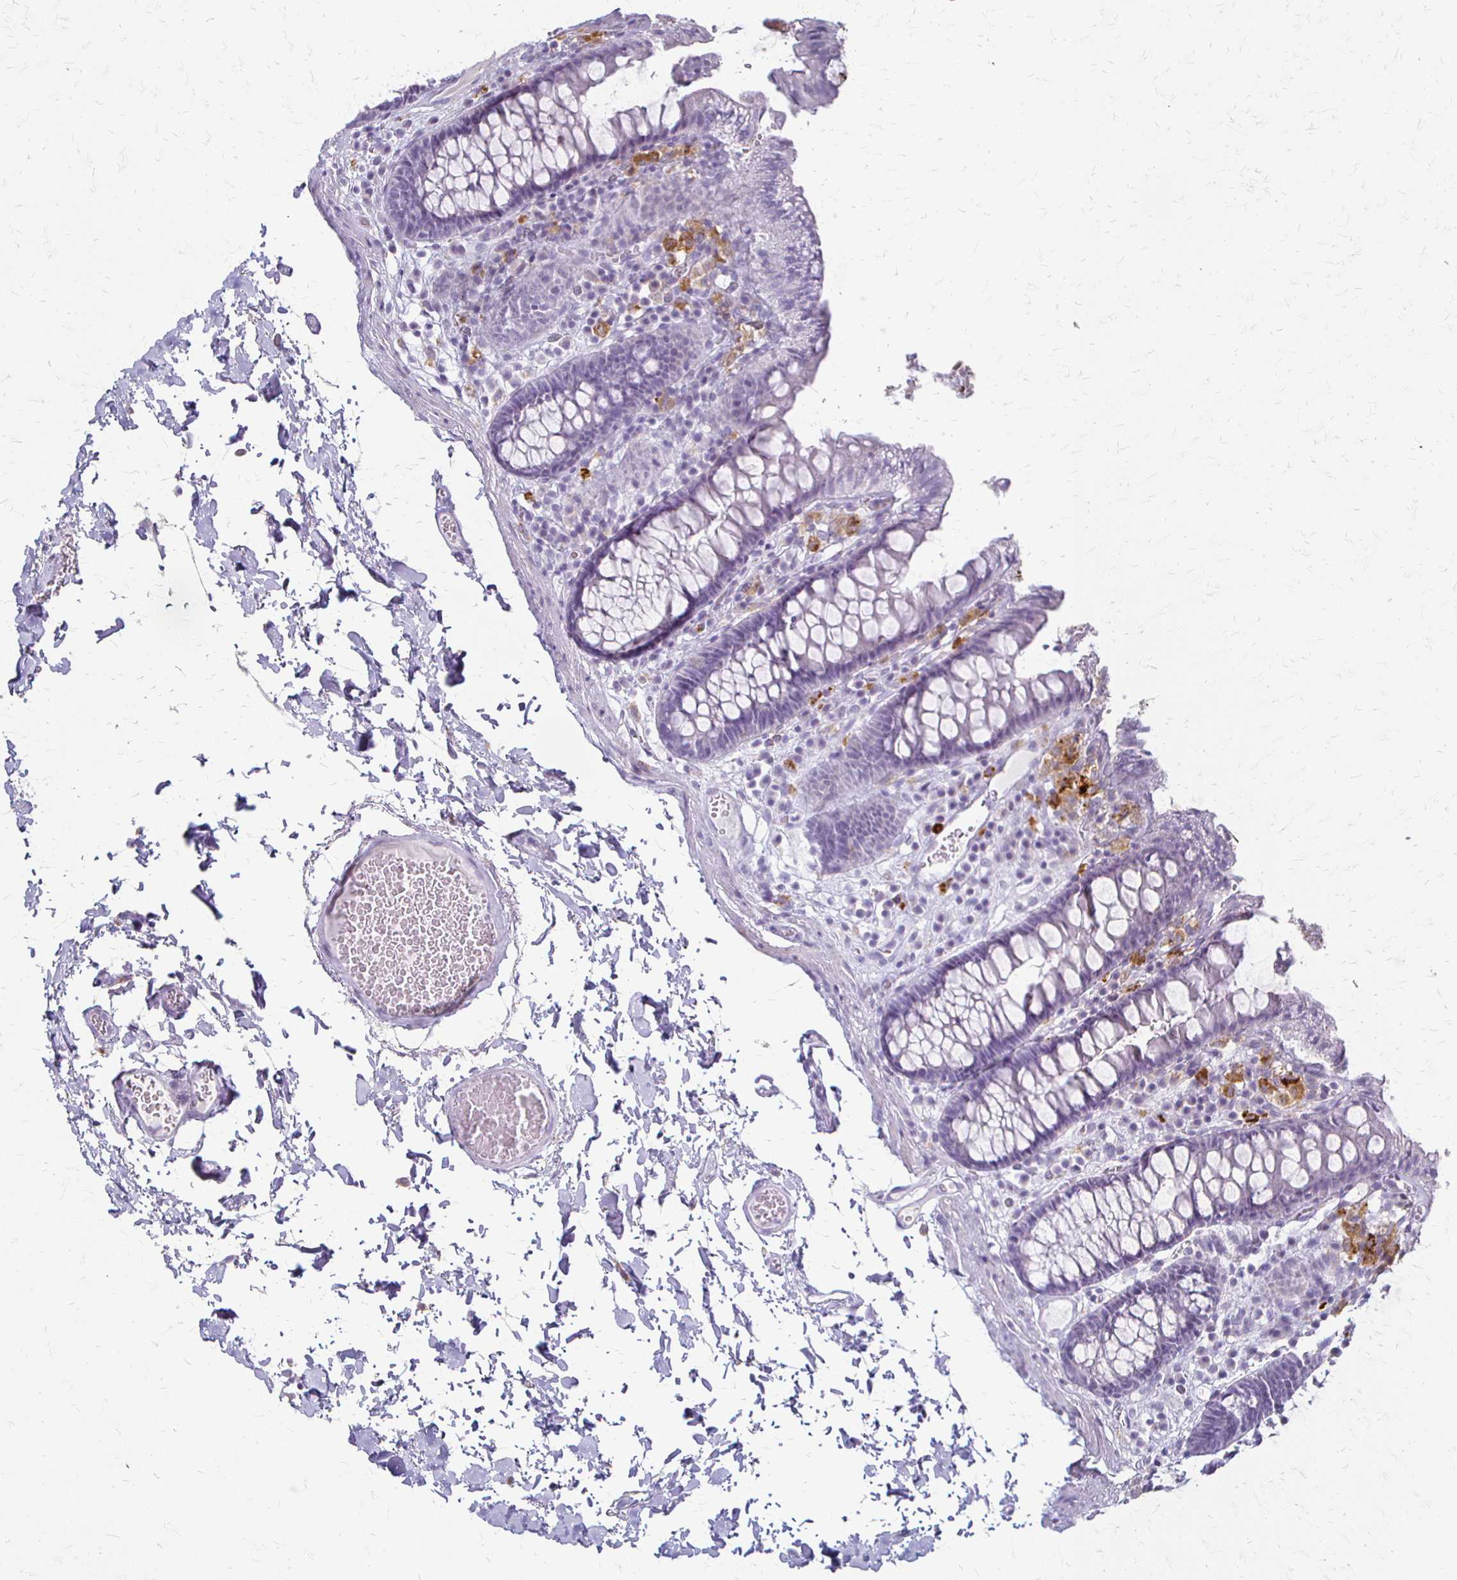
{"staining": {"intensity": "negative", "quantity": "none", "location": "none"}, "tissue": "colon", "cell_type": "Endothelial cells", "image_type": "normal", "snomed": [{"axis": "morphology", "description": "Normal tissue, NOS"}, {"axis": "topography", "description": "Colon"}, {"axis": "topography", "description": "Peripheral nerve tissue"}], "caption": "This is an IHC photomicrograph of normal human colon. There is no positivity in endothelial cells.", "gene": "ACP5", "patient": {"sex": "male", "age": 84}}